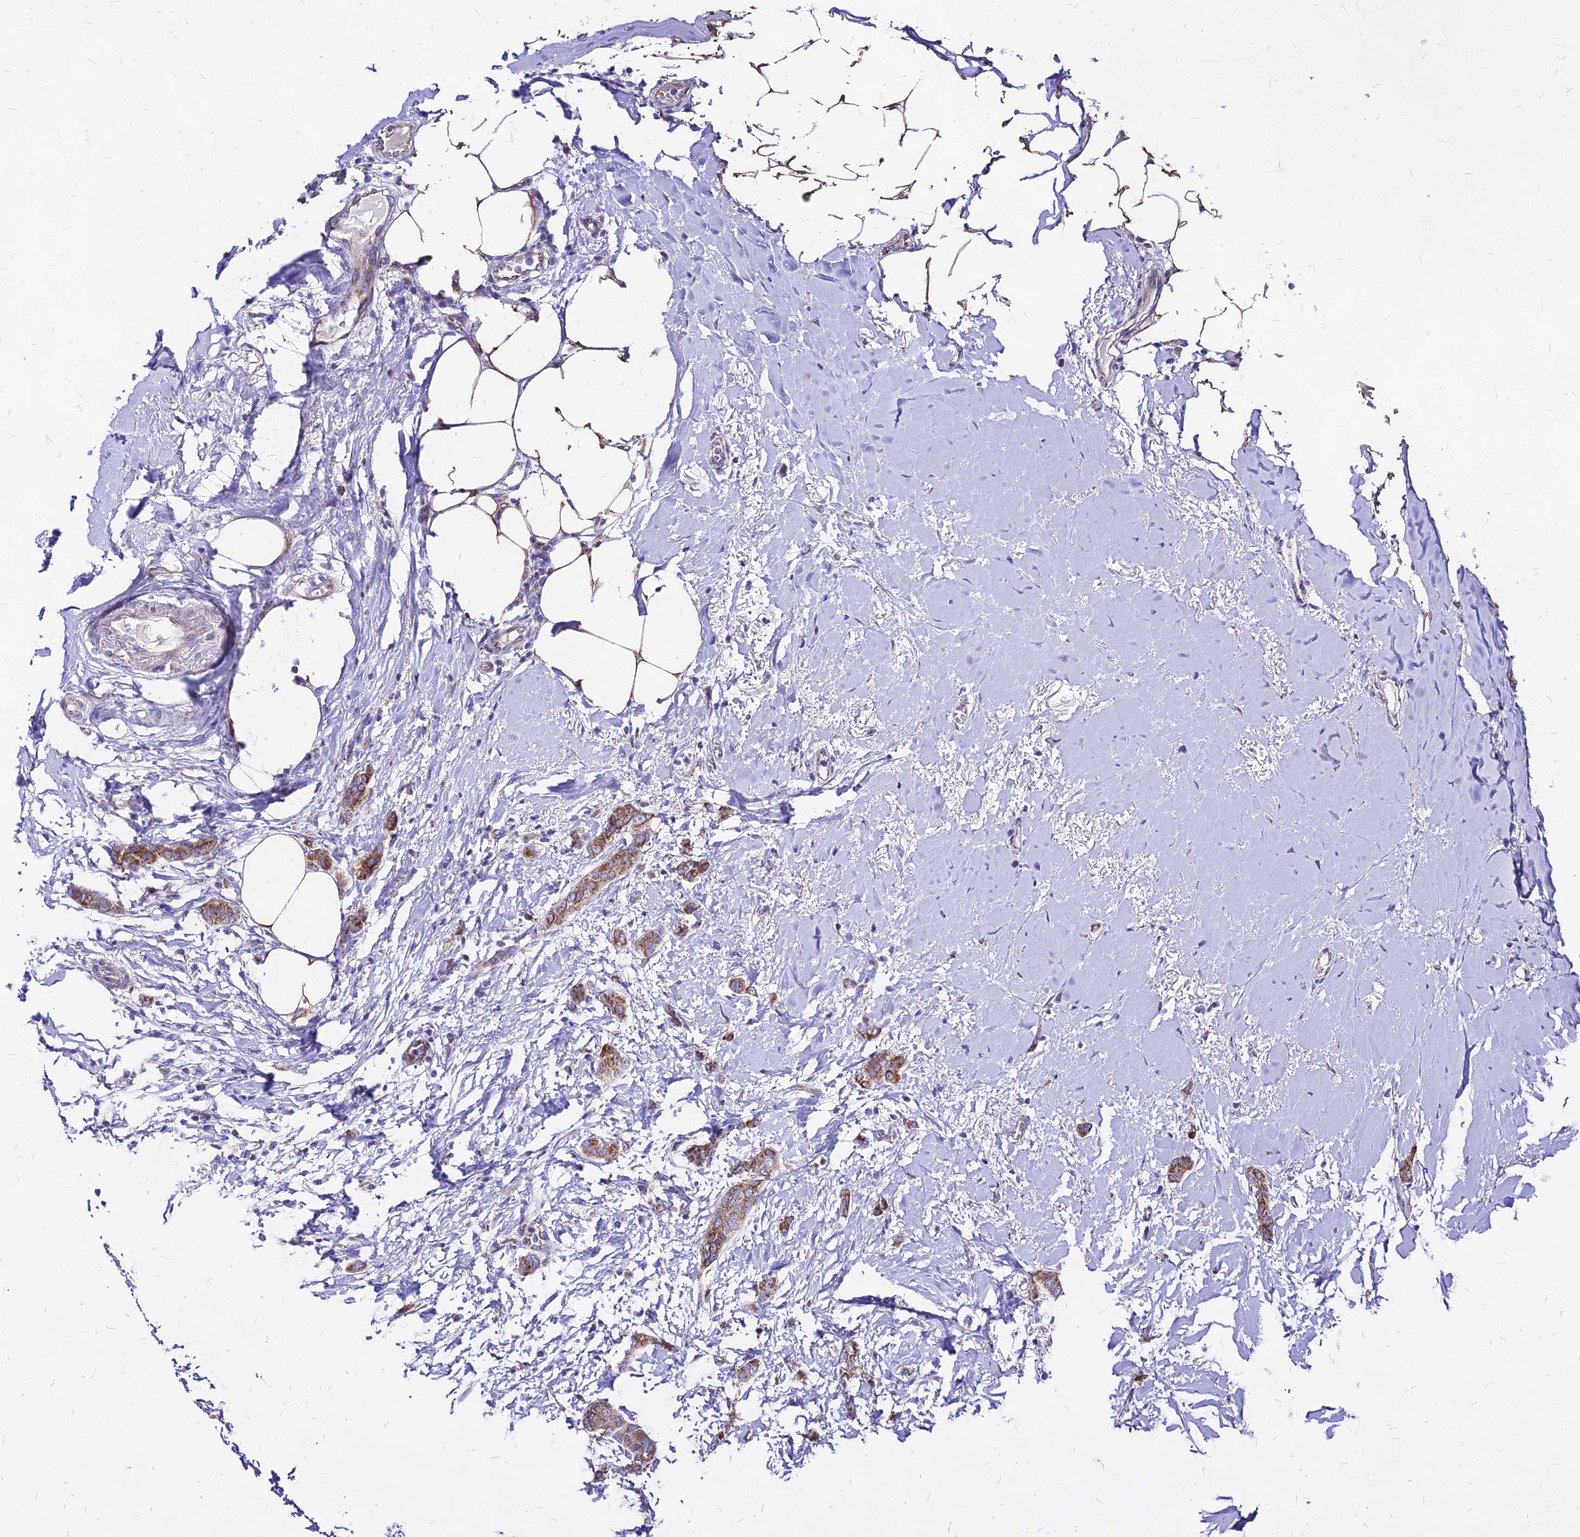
{"staining": {"intensity": "moderate", "quantity": ">75%", "location": "cytoplasmic/membranous"}, "tissue": "breast cancer", "cell_type": "Tumor cells", "image_type": "cancer", "snomed": [{"axis": "morphology", "description": "Duct carcinoma"}, {"axis": "topography", "description": "Breast"}], "caption": "A brown stain shows moderate cytoplasmic/membranous positivity of a protein in human infiltrating ductal carcinoma (breast) tumor cells.", "gene": "MRPL3", "patient": {"sex": "female", "age": 72}}